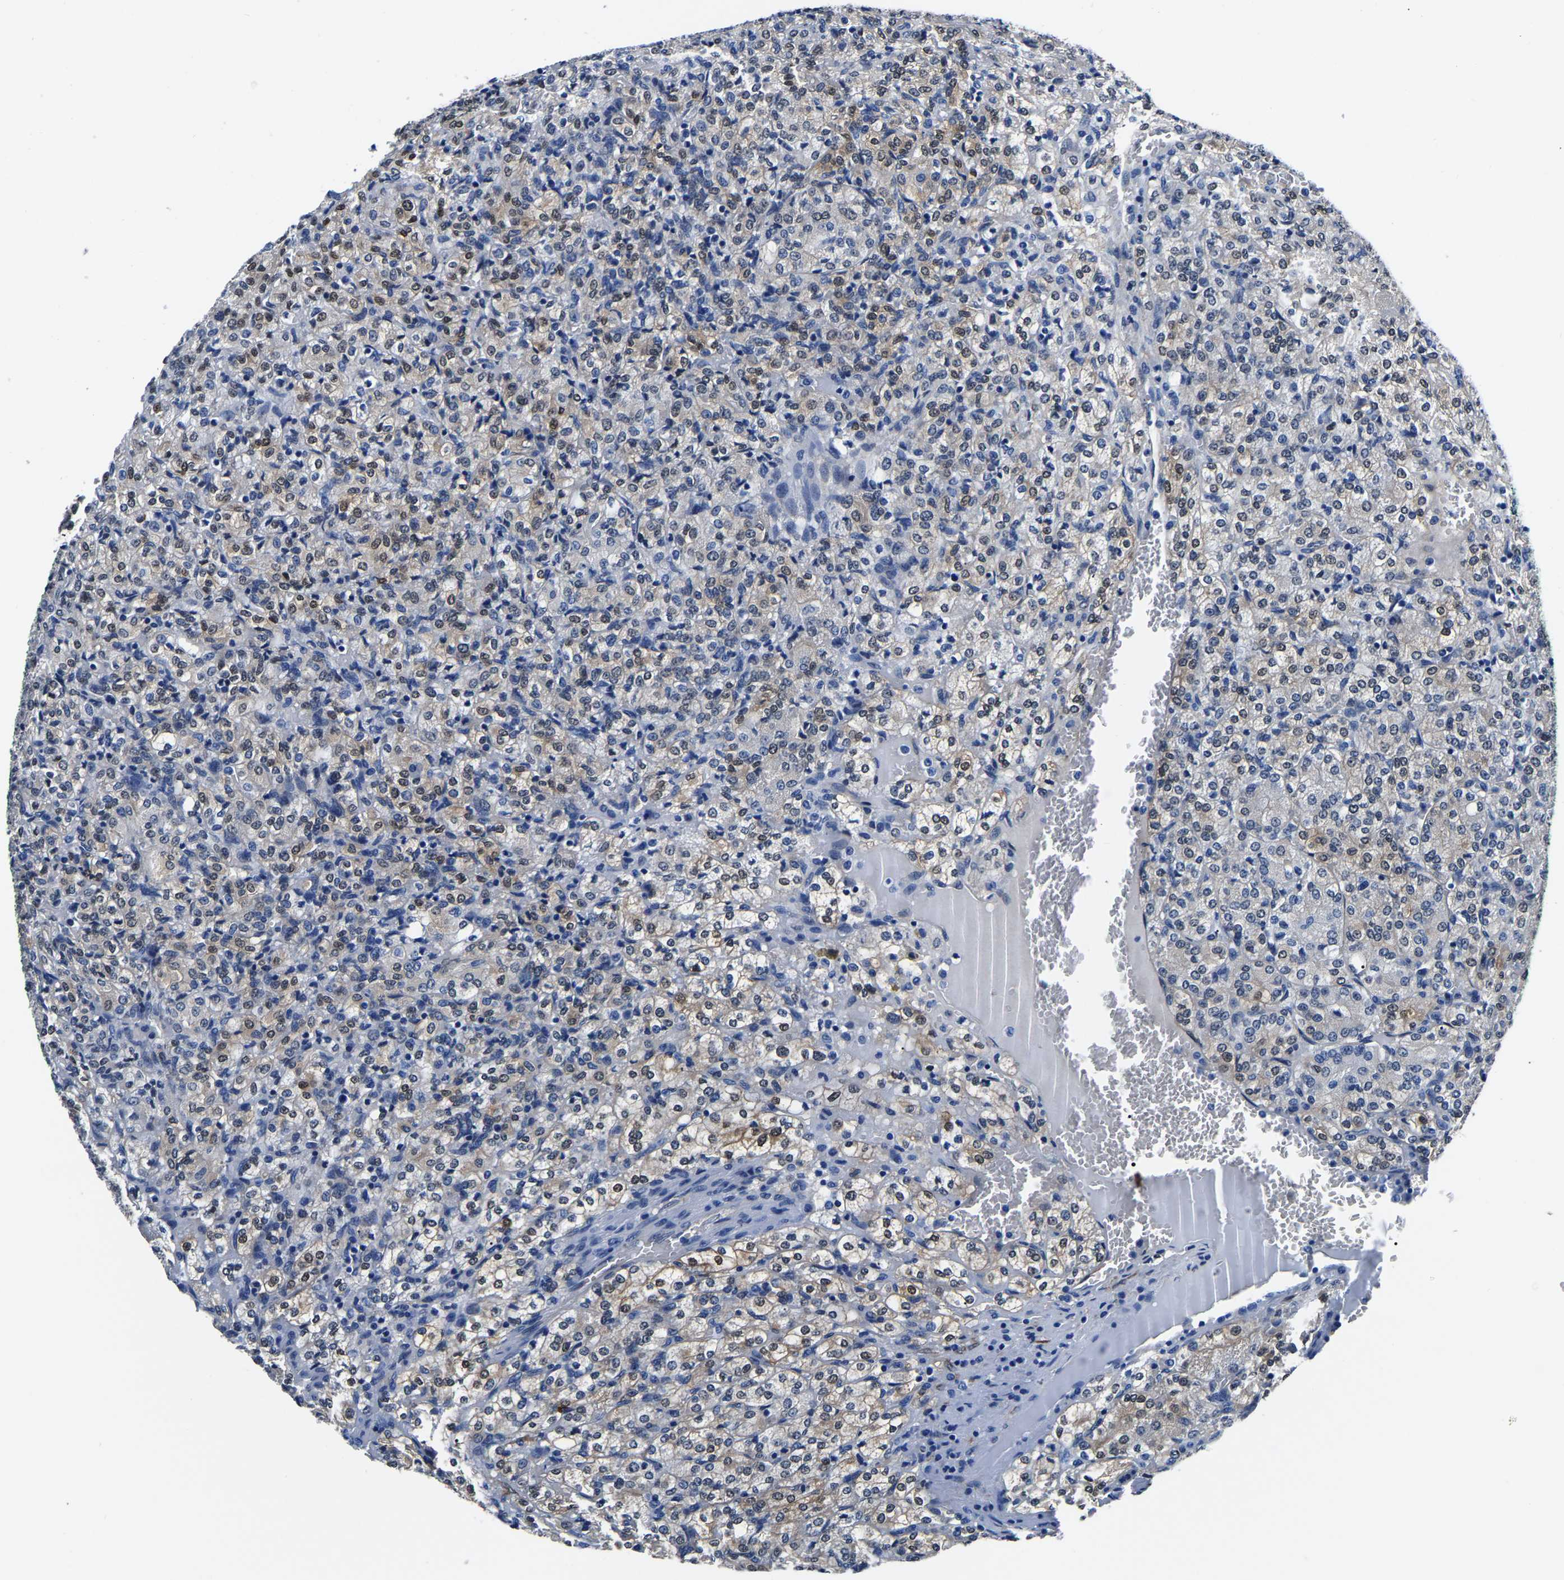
{"staining": {"intensity": "weak", "quantity": "<25%", "location": "cytoplasmic/membranous"}, "tissue": "renal cancer", "cell_type": "Tumor cells", "image_type": "cancer", "snomed": [{"axis": "morphology", "description": "Adenocarcinoma, NOS"}, {"axis": "topography", "description": "Kidney"}], "caption": "High magnification brightfield microscopy of renal adenocarcinoma stained with DAB (brown) and counterstained with hematoxylin (blue): tumor cells show no significant staining.", "gene": "S100A13", "patient": {"sex": "male", "age": 77}}